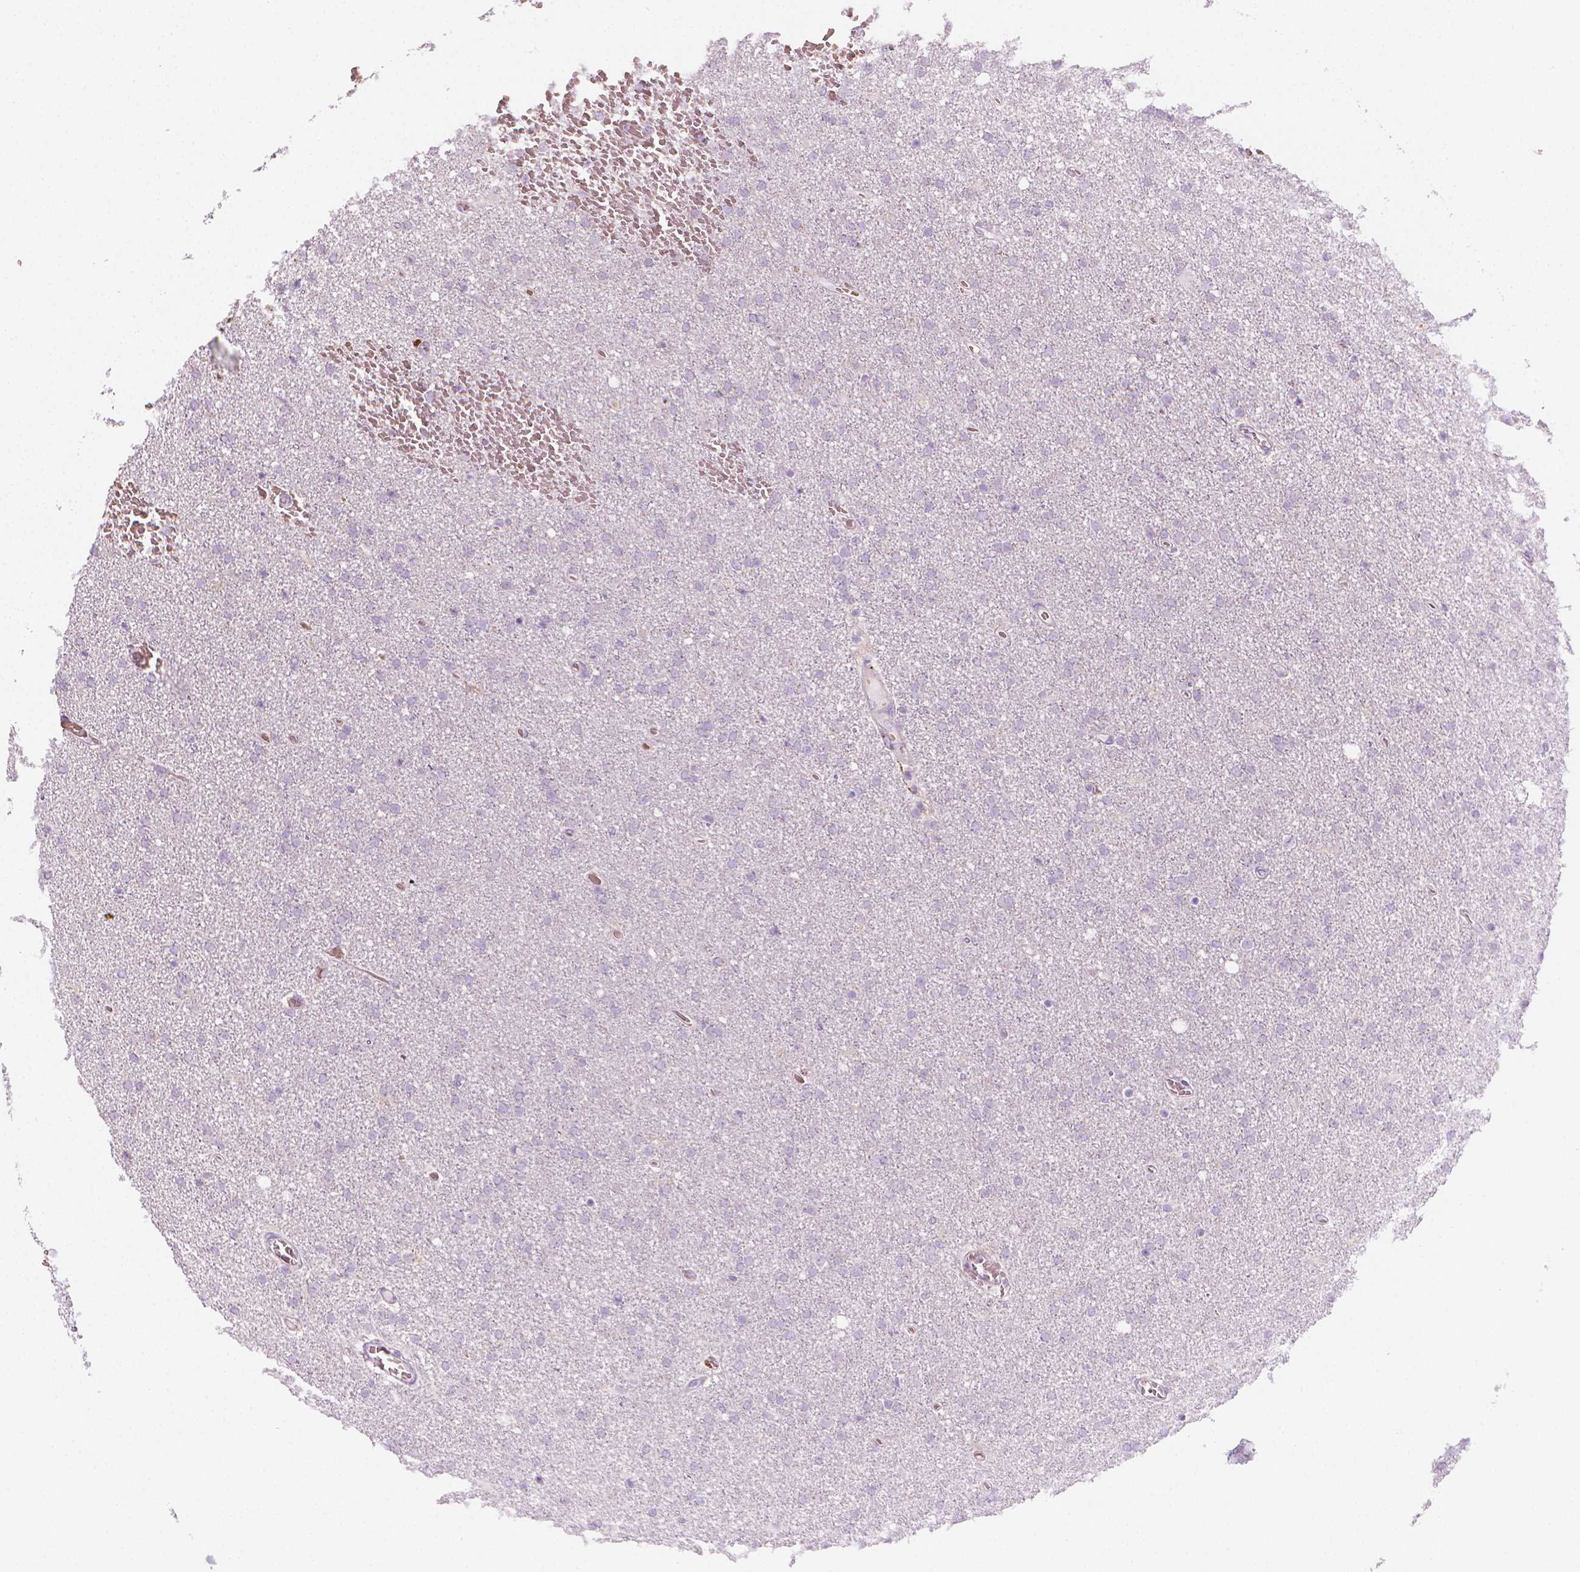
{"staining": {"intensity": "negative", "quantity": "none", "location": "none"}, "tissue": "glioma", "cell_type": "Tumor cells", "image_type": "cancer", "snomed": [{"axis": "morphology", "description": "Glioma, malignant, High grade"}, {"axis": "topography", "description": "Cerebral cortex"}], "caption": "The photomicrograph reveals no staining of tumor cells in malignant high-grade glioma.", "gene": "CES1", "patient": {"sex": "male", "age": 70}}